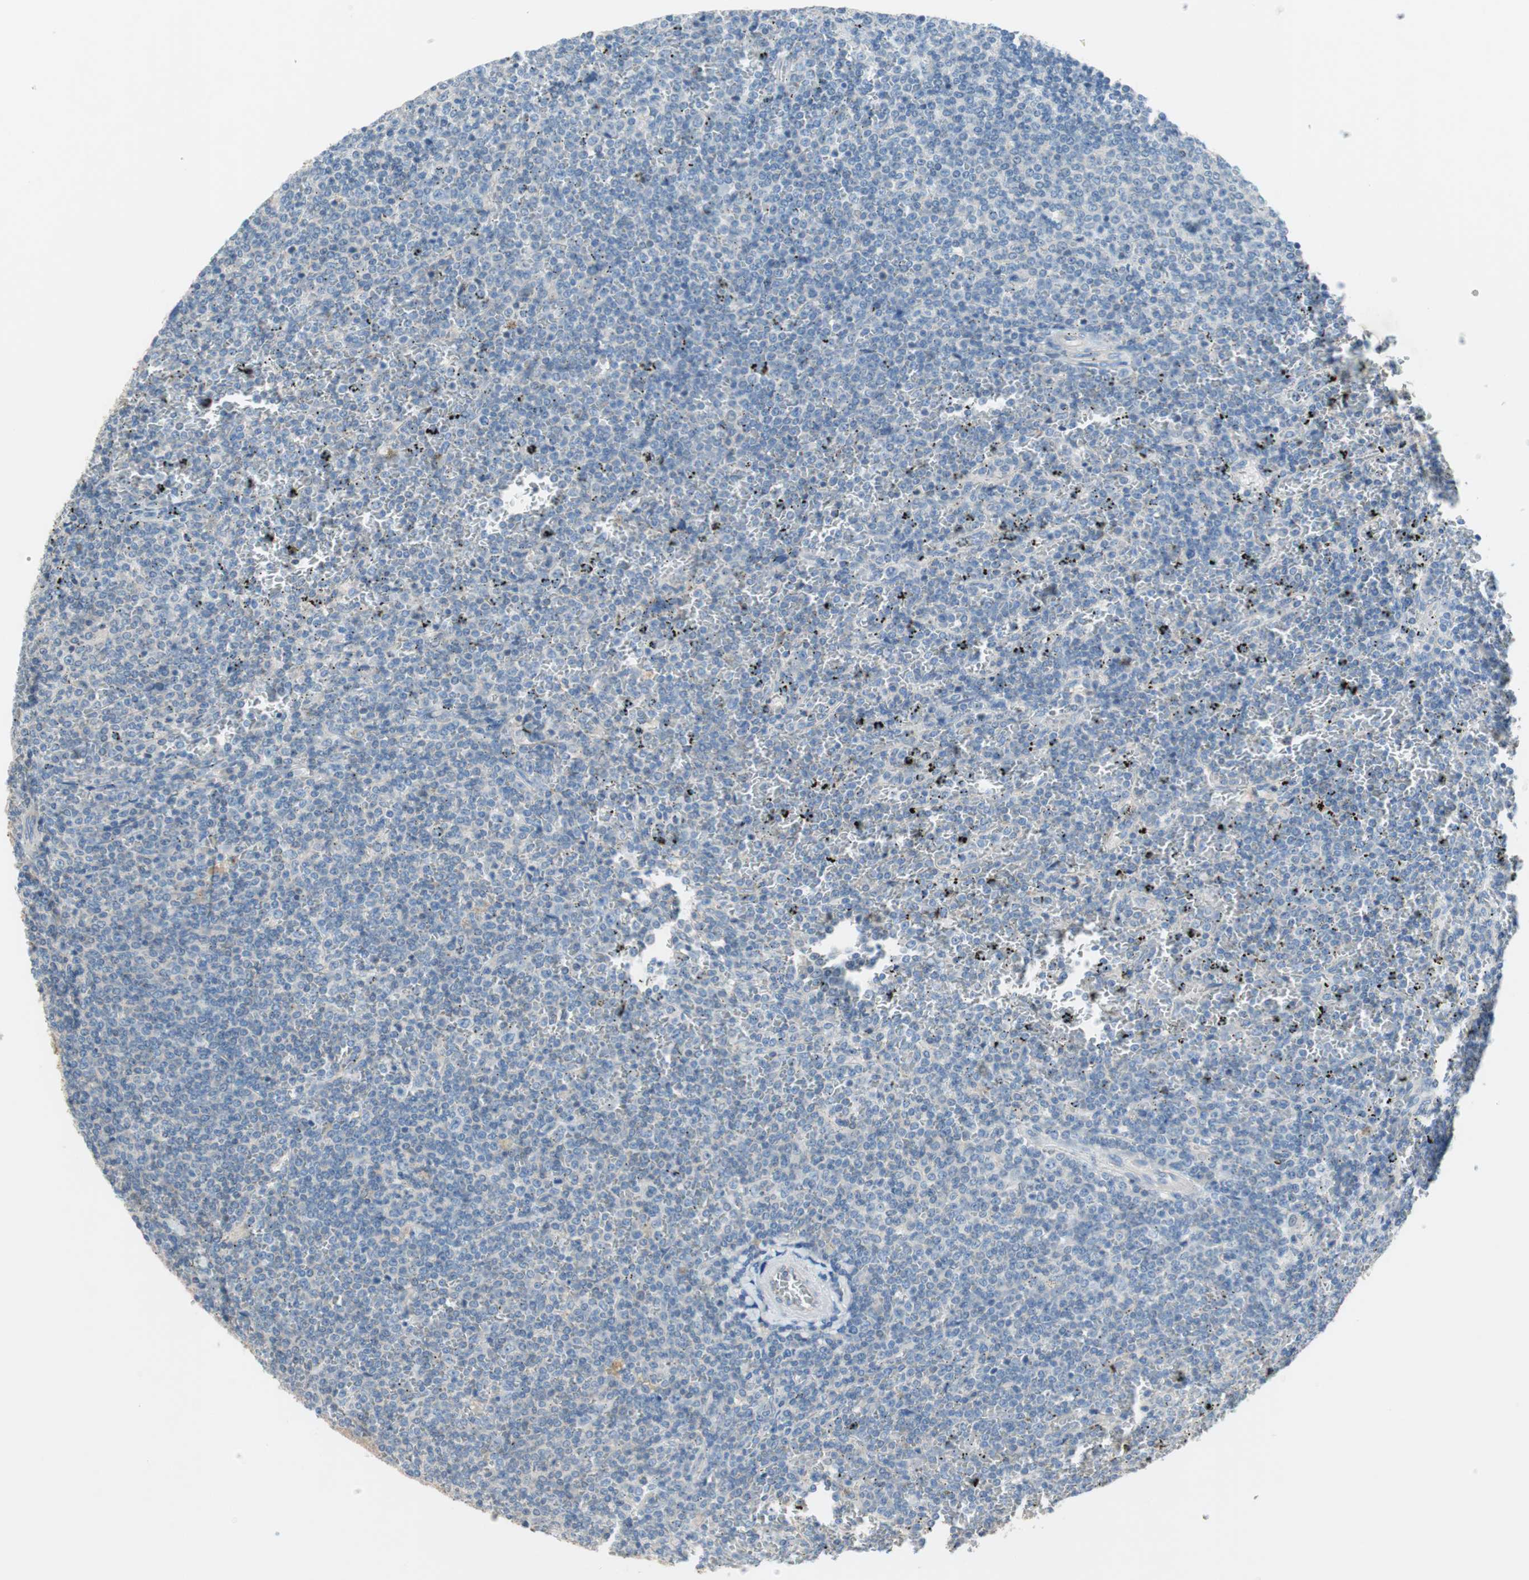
{"staining": {"intensity": "negative", "quantity": "none", "location": "none"}, "tissue": "lymphoma", "cell_type": "Tumor cells", "image_type": "cancer", "snomed": [{"axis": "morphology", "description": "Malignant lymphoma, non-Hodgkin's type, Low grade"}, {"axis": "topography", "description": "Spleen"}], "caption": "This micrograph is of lymphoma stained with immunohistochemistry (IHC) to label a protein in brown with the nuclei are counter-stained blue. There is no positivity in tumor cells.", "gene": "GLUL", "patient": {"sex": "female", "age": 77}}